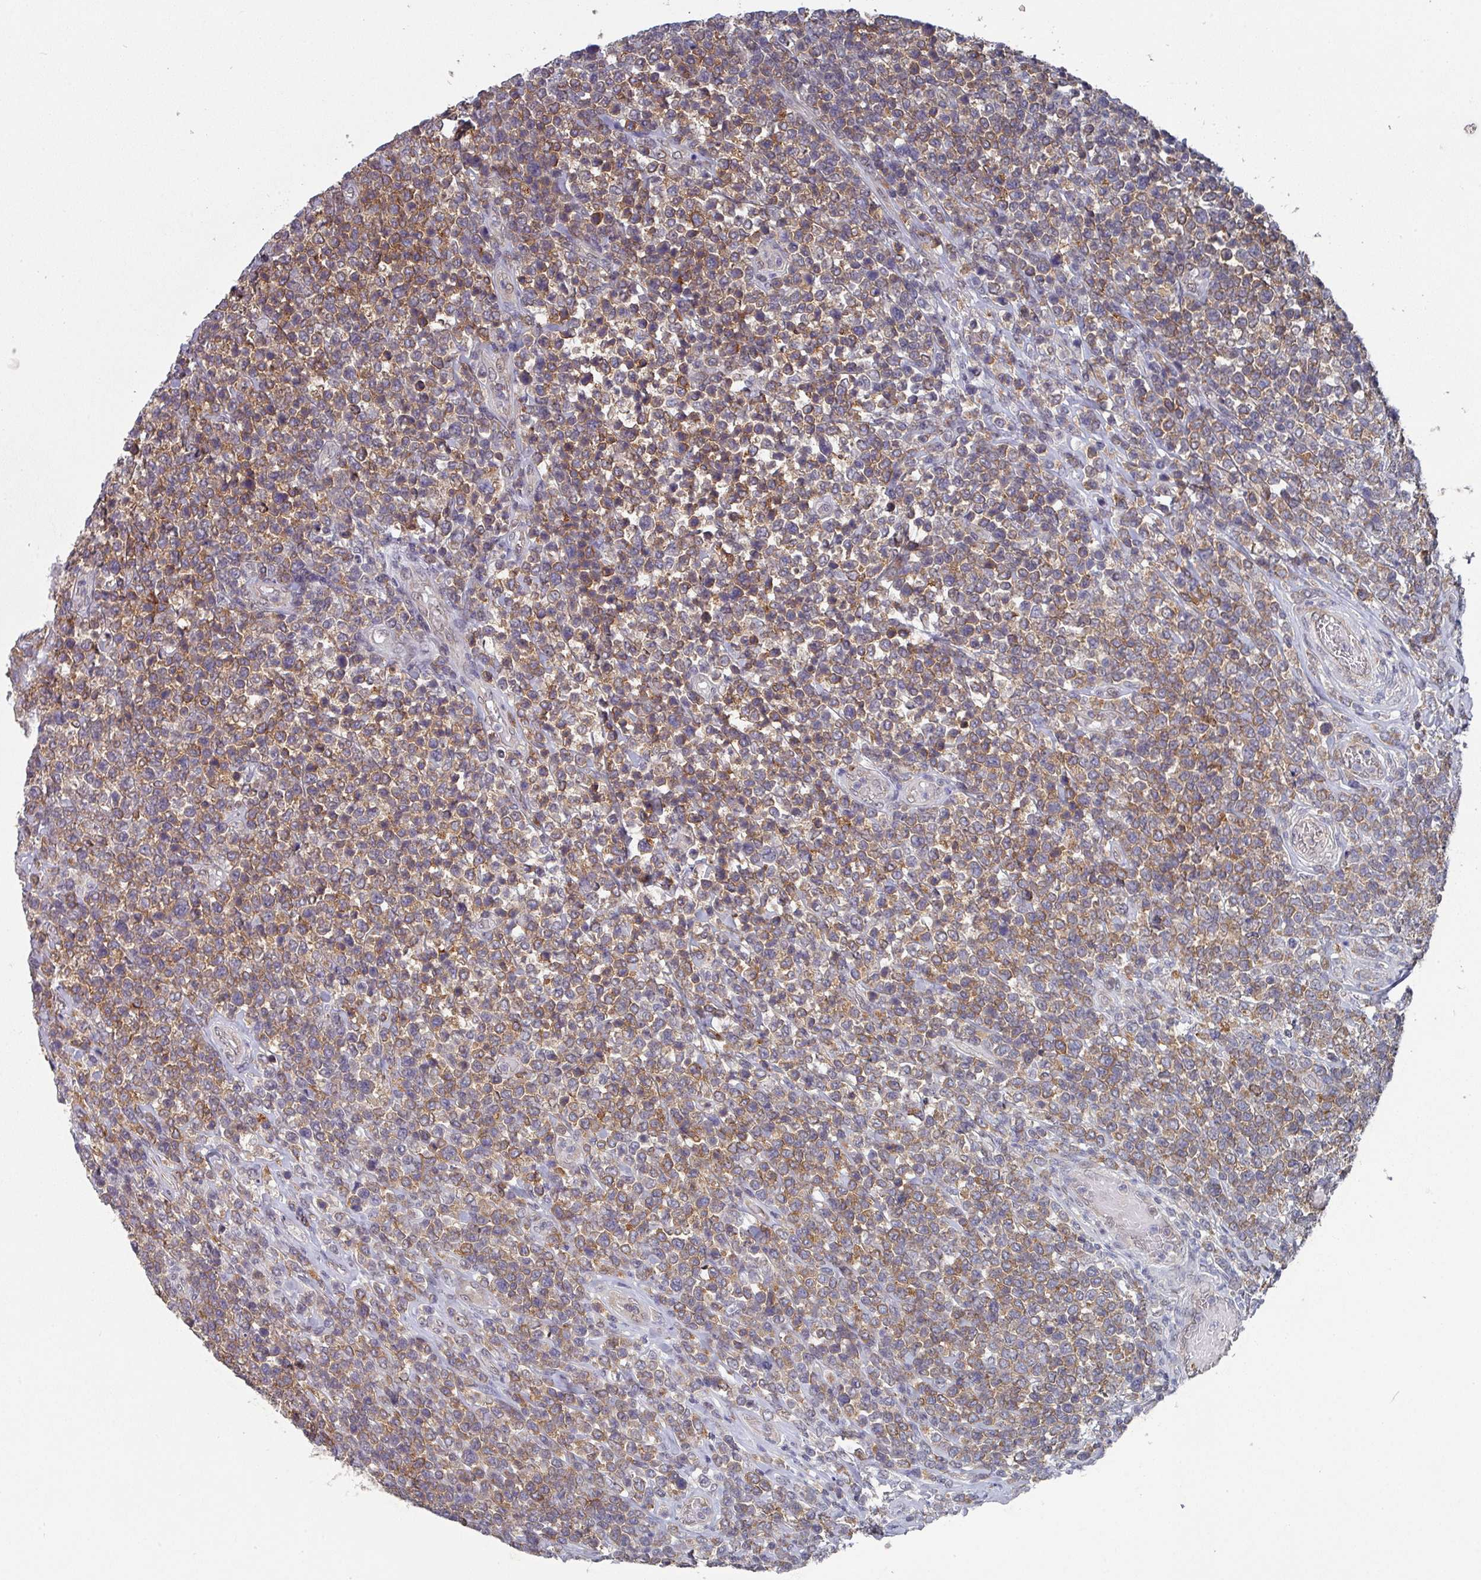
{"staining": {"intensity": "moderate", "quantity": ">75%", "location": "cytoplasmic/membranous"}, "tissue": "lymphoma", "cell_type": "Tumor cells", "image_type": "cancer", "snomed": [{"axis": "morphology", "description": "Malignant lymphoma, non-Hodgkin's type, High grade"}, {"axis": "topography", "description": "Soft tissue"}], "caption": "The histopathology image reveals immunohistochemical staining of malignant lymphoma, non-Hodgkin's type (high-grade). There is moderate cytoplasmic/membranous staining is identified in approximately >75% of tumor cells.", "gene": "RASAL3", "patient": {"sex": "female", "age": 56}}